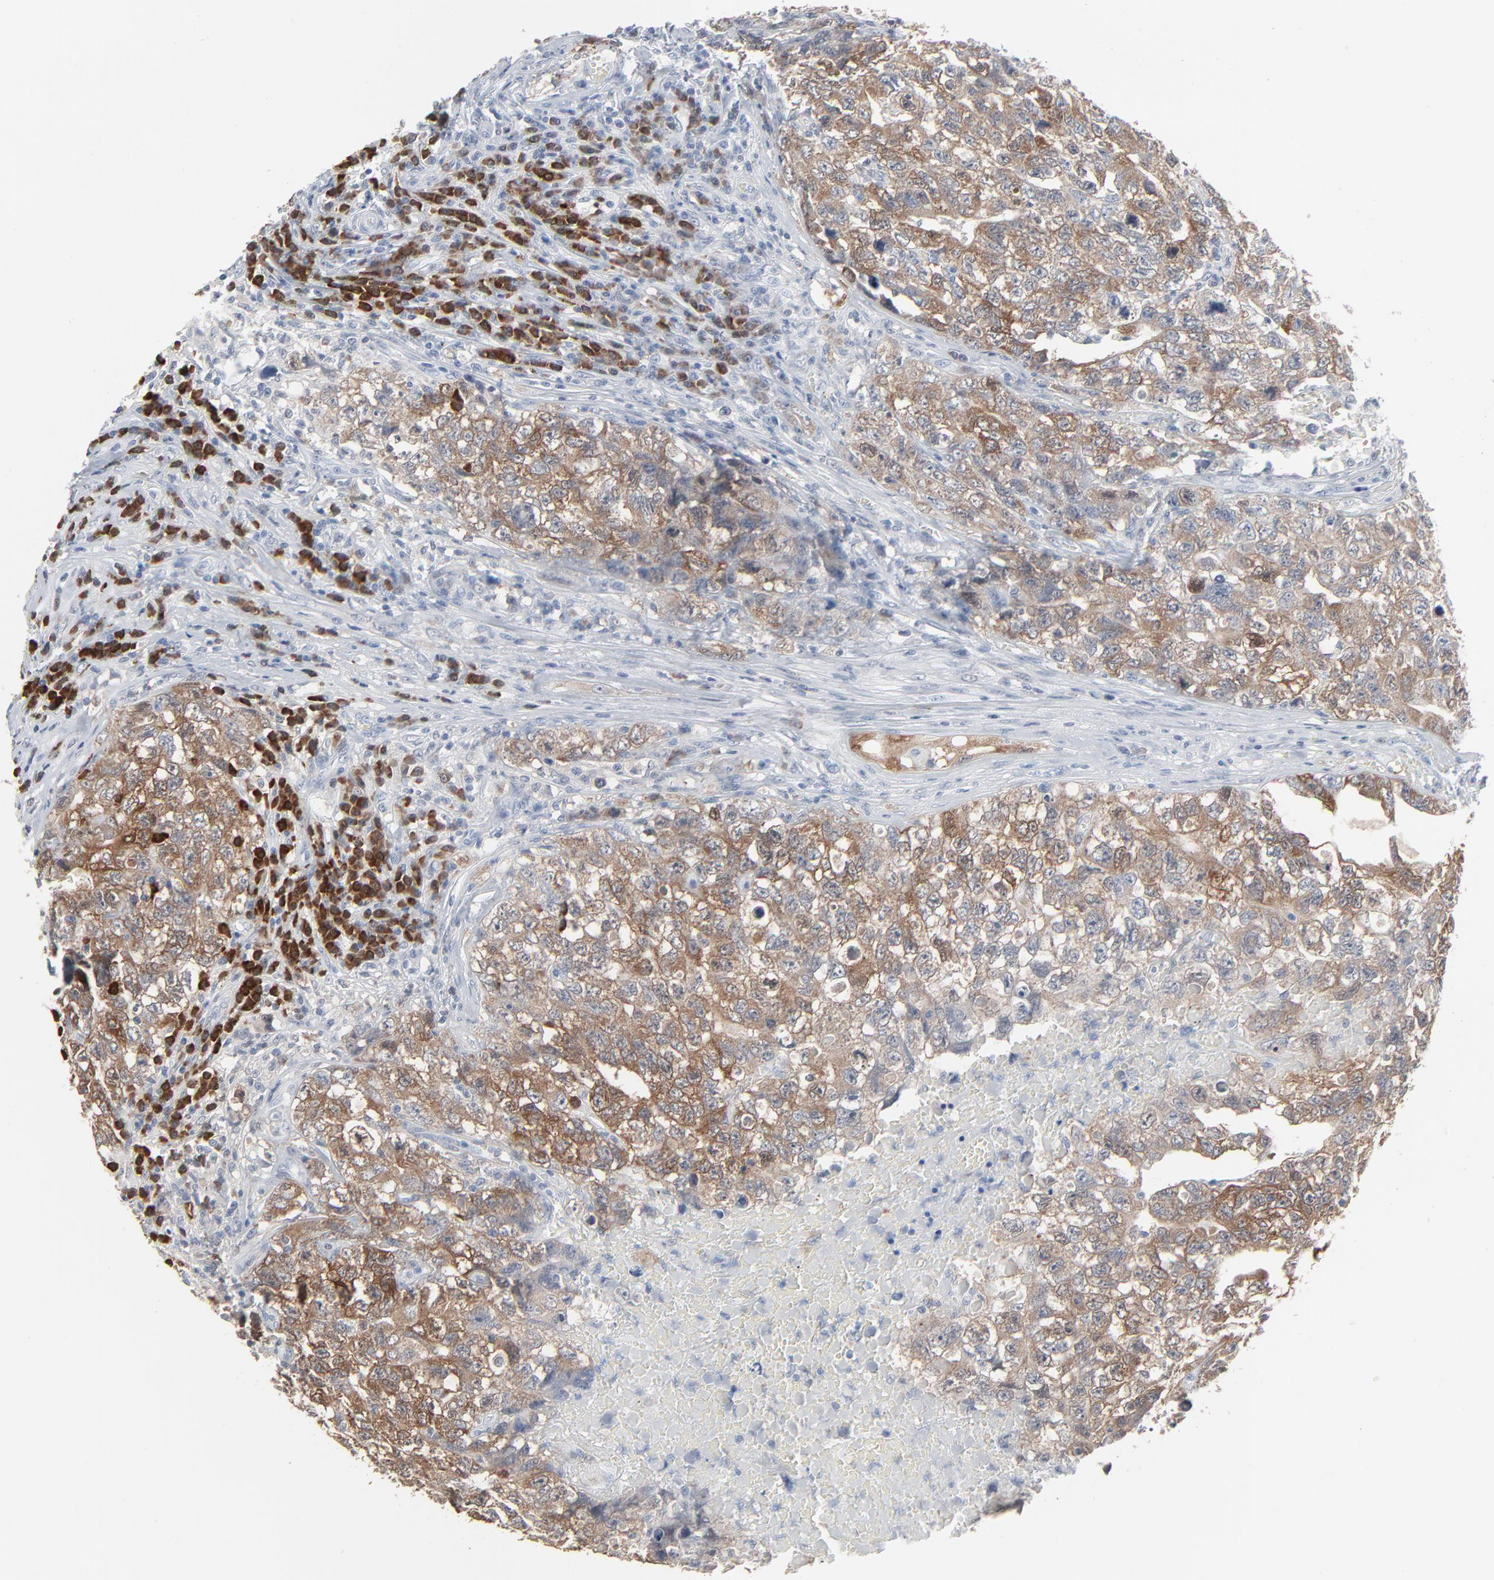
{"staining": {"intensity": "moderate", "quantity": ">75%", "location": "cytoplasmic/membranous"}, "tissue": "testis cancer", "cell_type": "Tumor cells", "image_type": "cancer", "snomed": [{"axis": "morphology", "description": "Carcinoma, Embryonal, NOS"}, {"axis": "topography", "description": "Testis"}], "caption": "Protein expression analysis of human testis cancer (embryonal carcinoma) reveals moderate cytoplasmic/membranous expression in about >75% of tumor cells.", "gene": "PHGDH", "patient": {"sex": "male", "age": 31}}